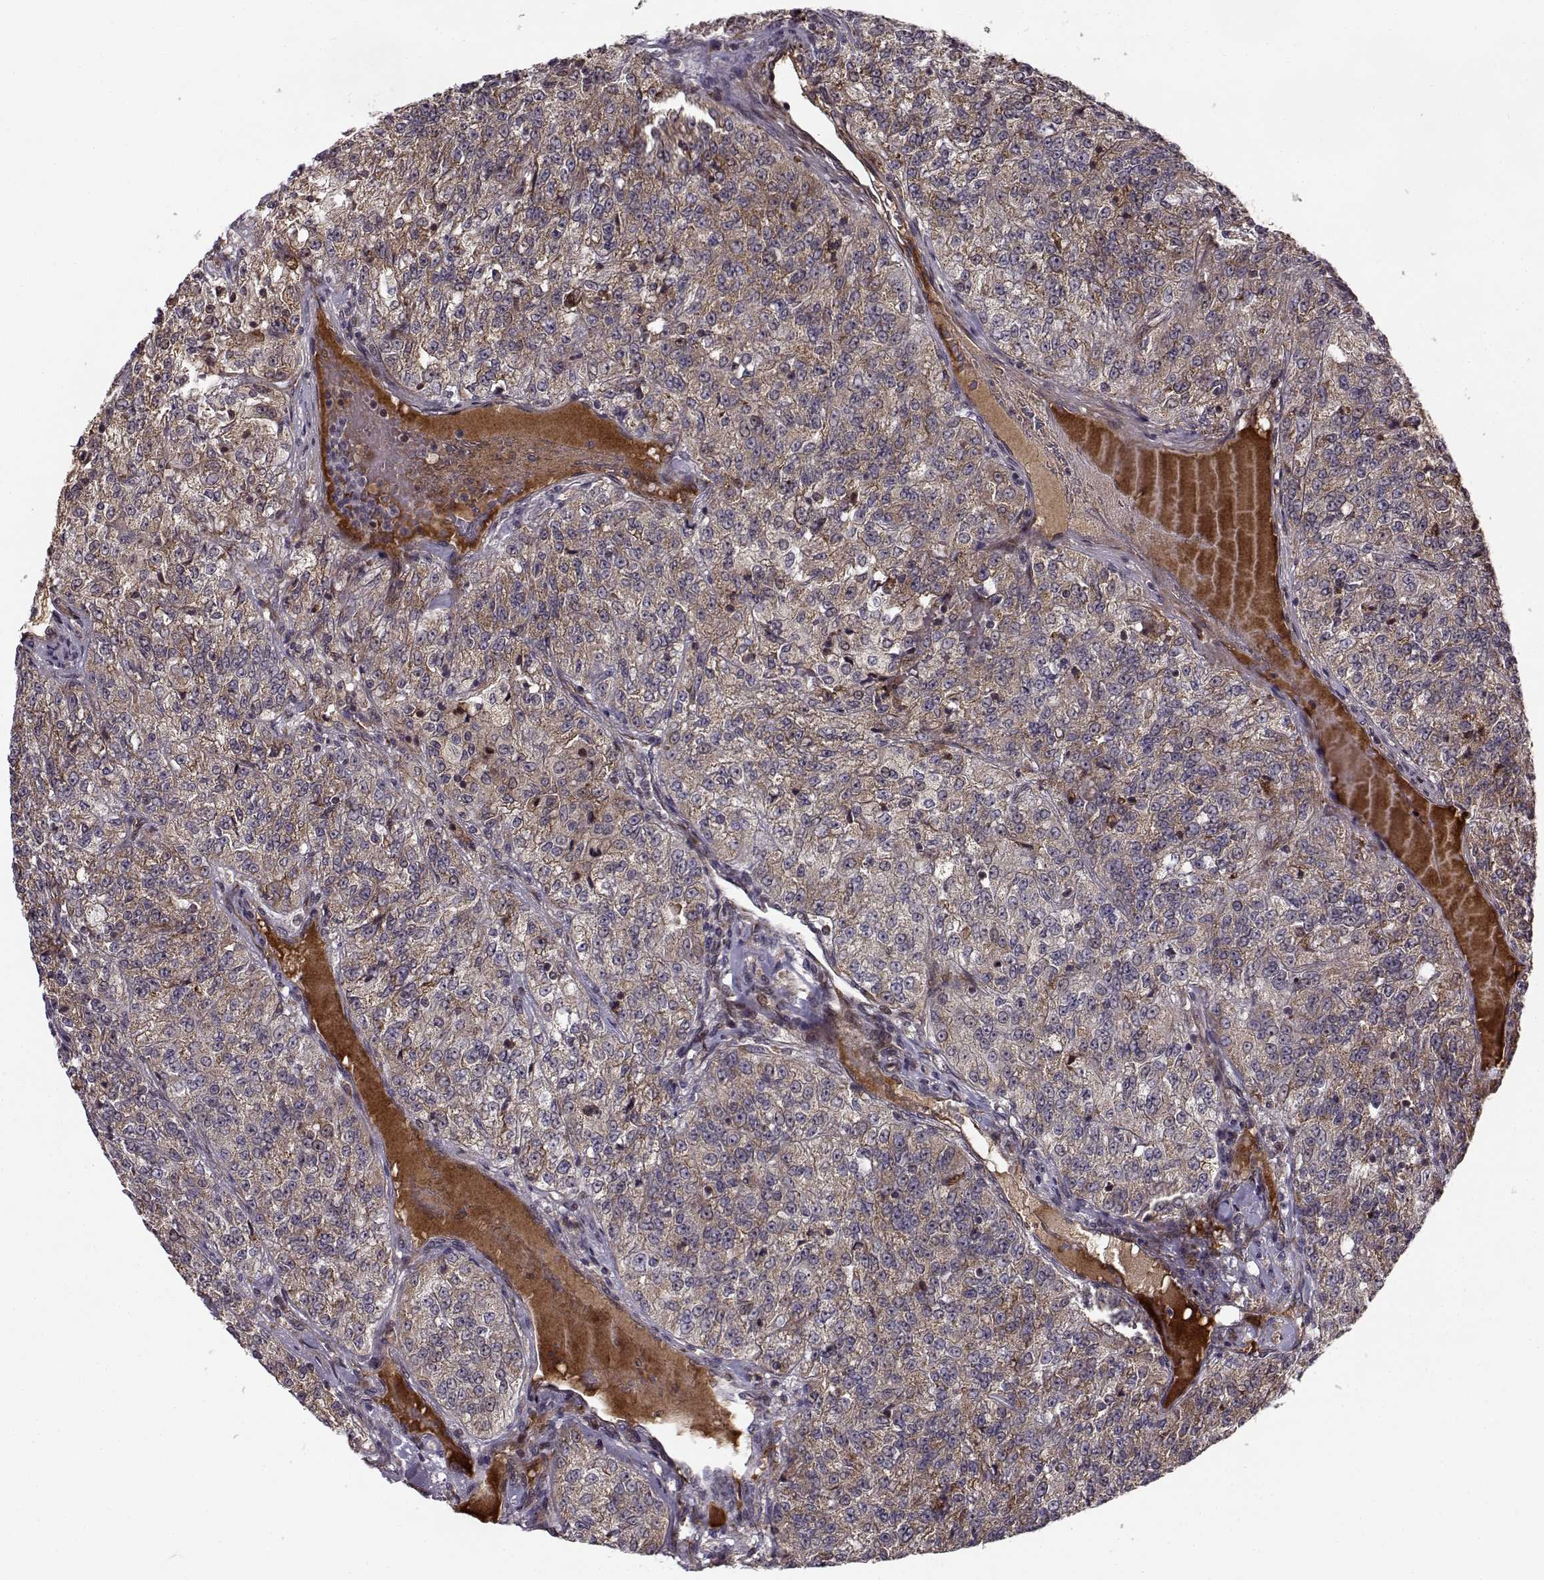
{"staining": {"intensity": "moderate", "quantity": ">75%", "location": "cytoplasmic/membranous"}, "tissue": "renal cancer", "cell_type": "Tumor cells", "image_type": "cancer", "snomed": [{"axis": "morphology", "description": "Adenocarcinoma, NOS"}, {"axis": "topography", "description": "Kidney"}], "caption": "Renal cancer was stained to show a protein in brown. There is medium levels of moderate cytoplasmic/membranous expression in about >75% of tumor cells.", "gene": "RPL31", "patient": {"sex": "female", "age": 63}}